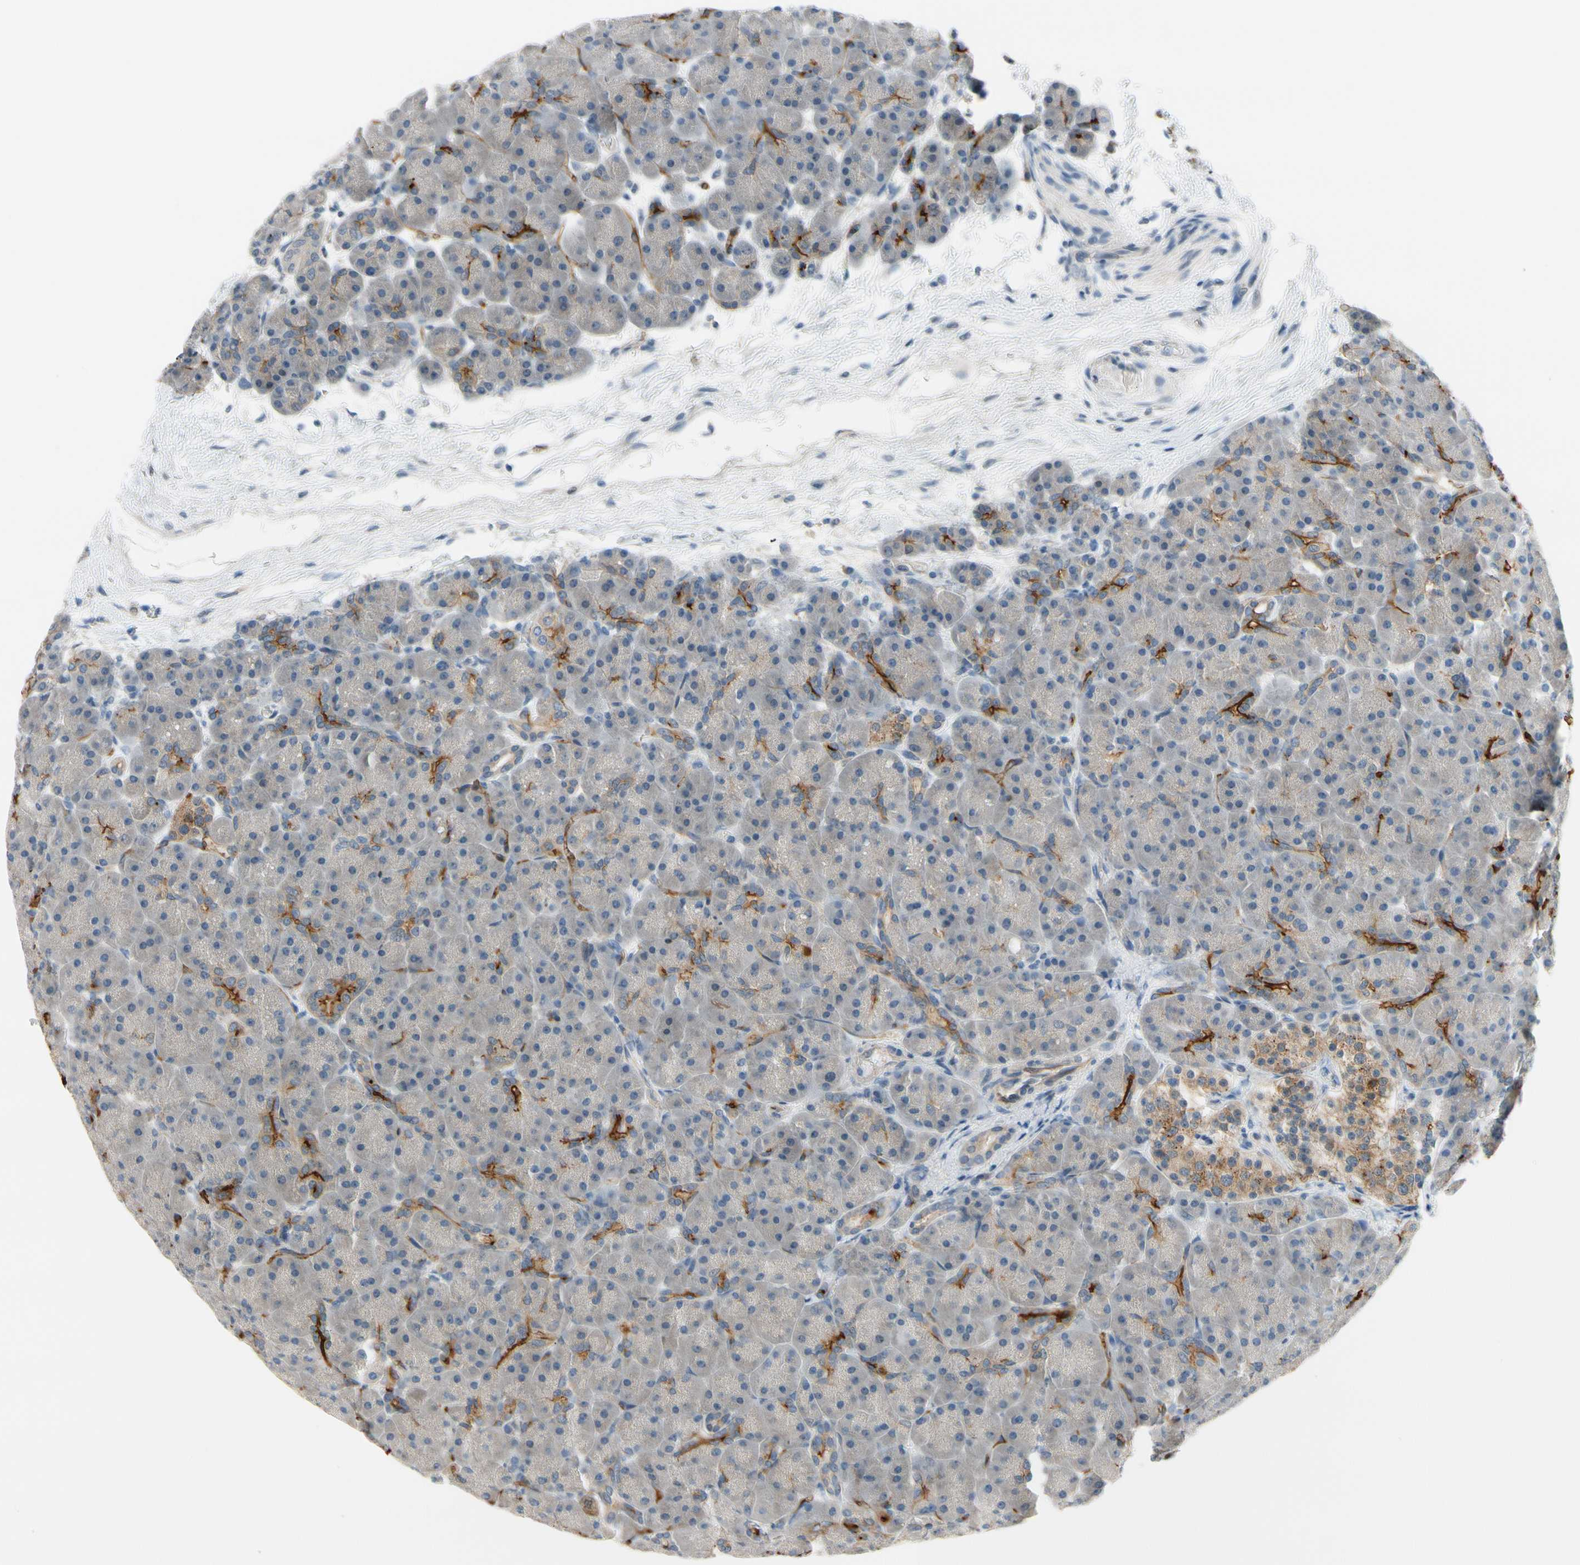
{"staining": {"intensity": "moderate", "quantity": "<25%", "location": "cytoplasmic/membranous"}, "tissue": "pancreas", "cell_type": "Exocrine glandular cells", "image_type": "normal", "snomed": [{"axis": "morphology", "description": "Normal tissue, NOS"}, {"axis": "topography", "description": "Pancreas"}], "caption": "Normal pancreas displays moderate cytoplasmic/membranous expression in about <25% of exocrine glandular cells The staining was performed using DAB (3,3'-diaminobenzidine), with brown indicating positive protein expression. Nuclei are stained blue with hematoxylin..", "gene": "CFAP36", "patient": {"sex": "male", "age": 66}}